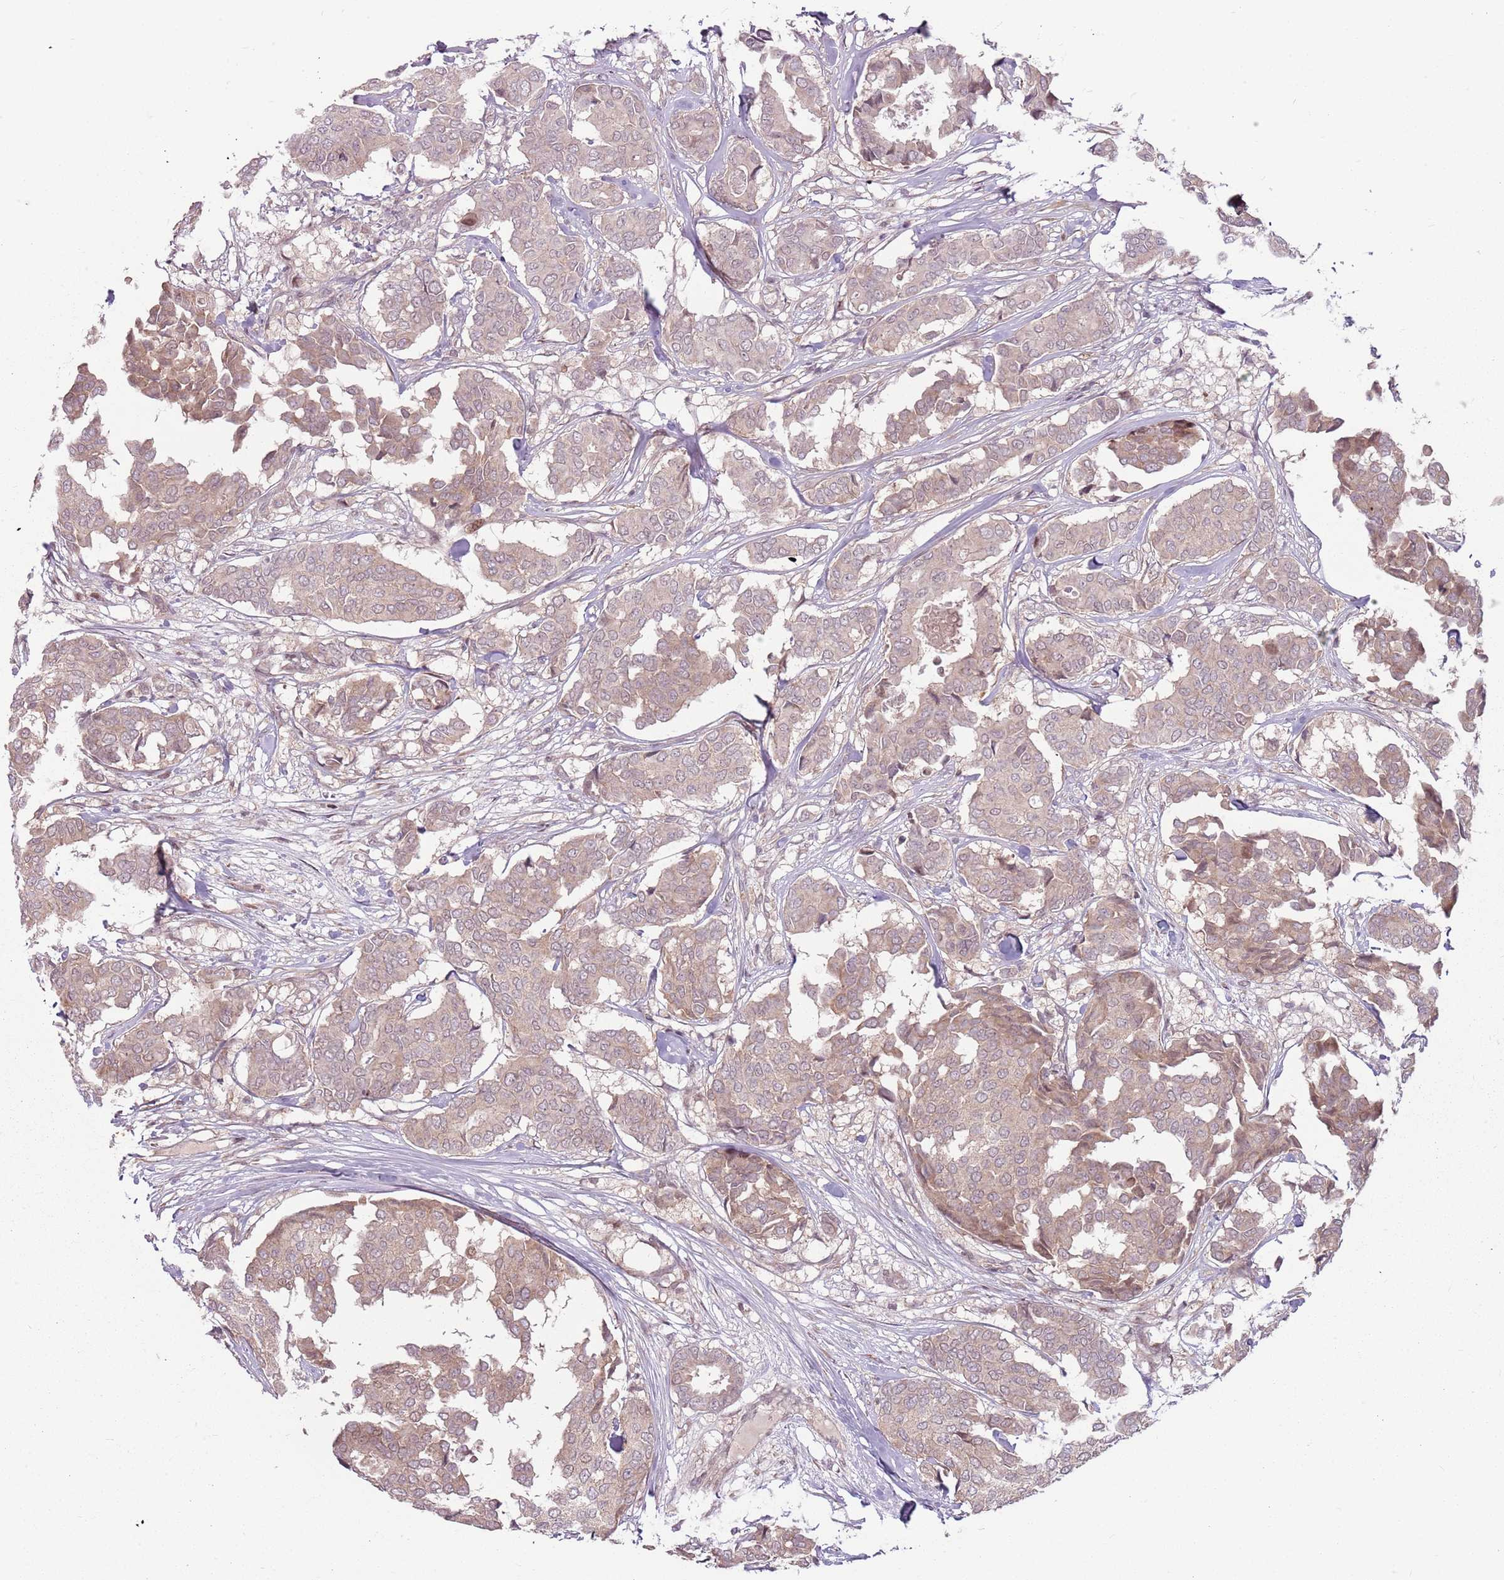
{"staining": {"intensity": "weak", "quantity": ">75%", "location": "cytoplasmic/membranous"}, "tissue": "breast cancer", "cell_type": "Tumor cells", "image_type": "cancer", "snomed": [{"axis": "morphology", "description": "Duct carcinoma"}, {"axis": "topography", "description": "Breast"}], "caption": "Protein positivity by immunohistochemistry shows weak cytoplasmic/membranous positivity in about >75% of tumor cells in breast intraductal carcinoma.", "gene": "ADGRG1", "patient": {"sex": "female", "age": 75}}